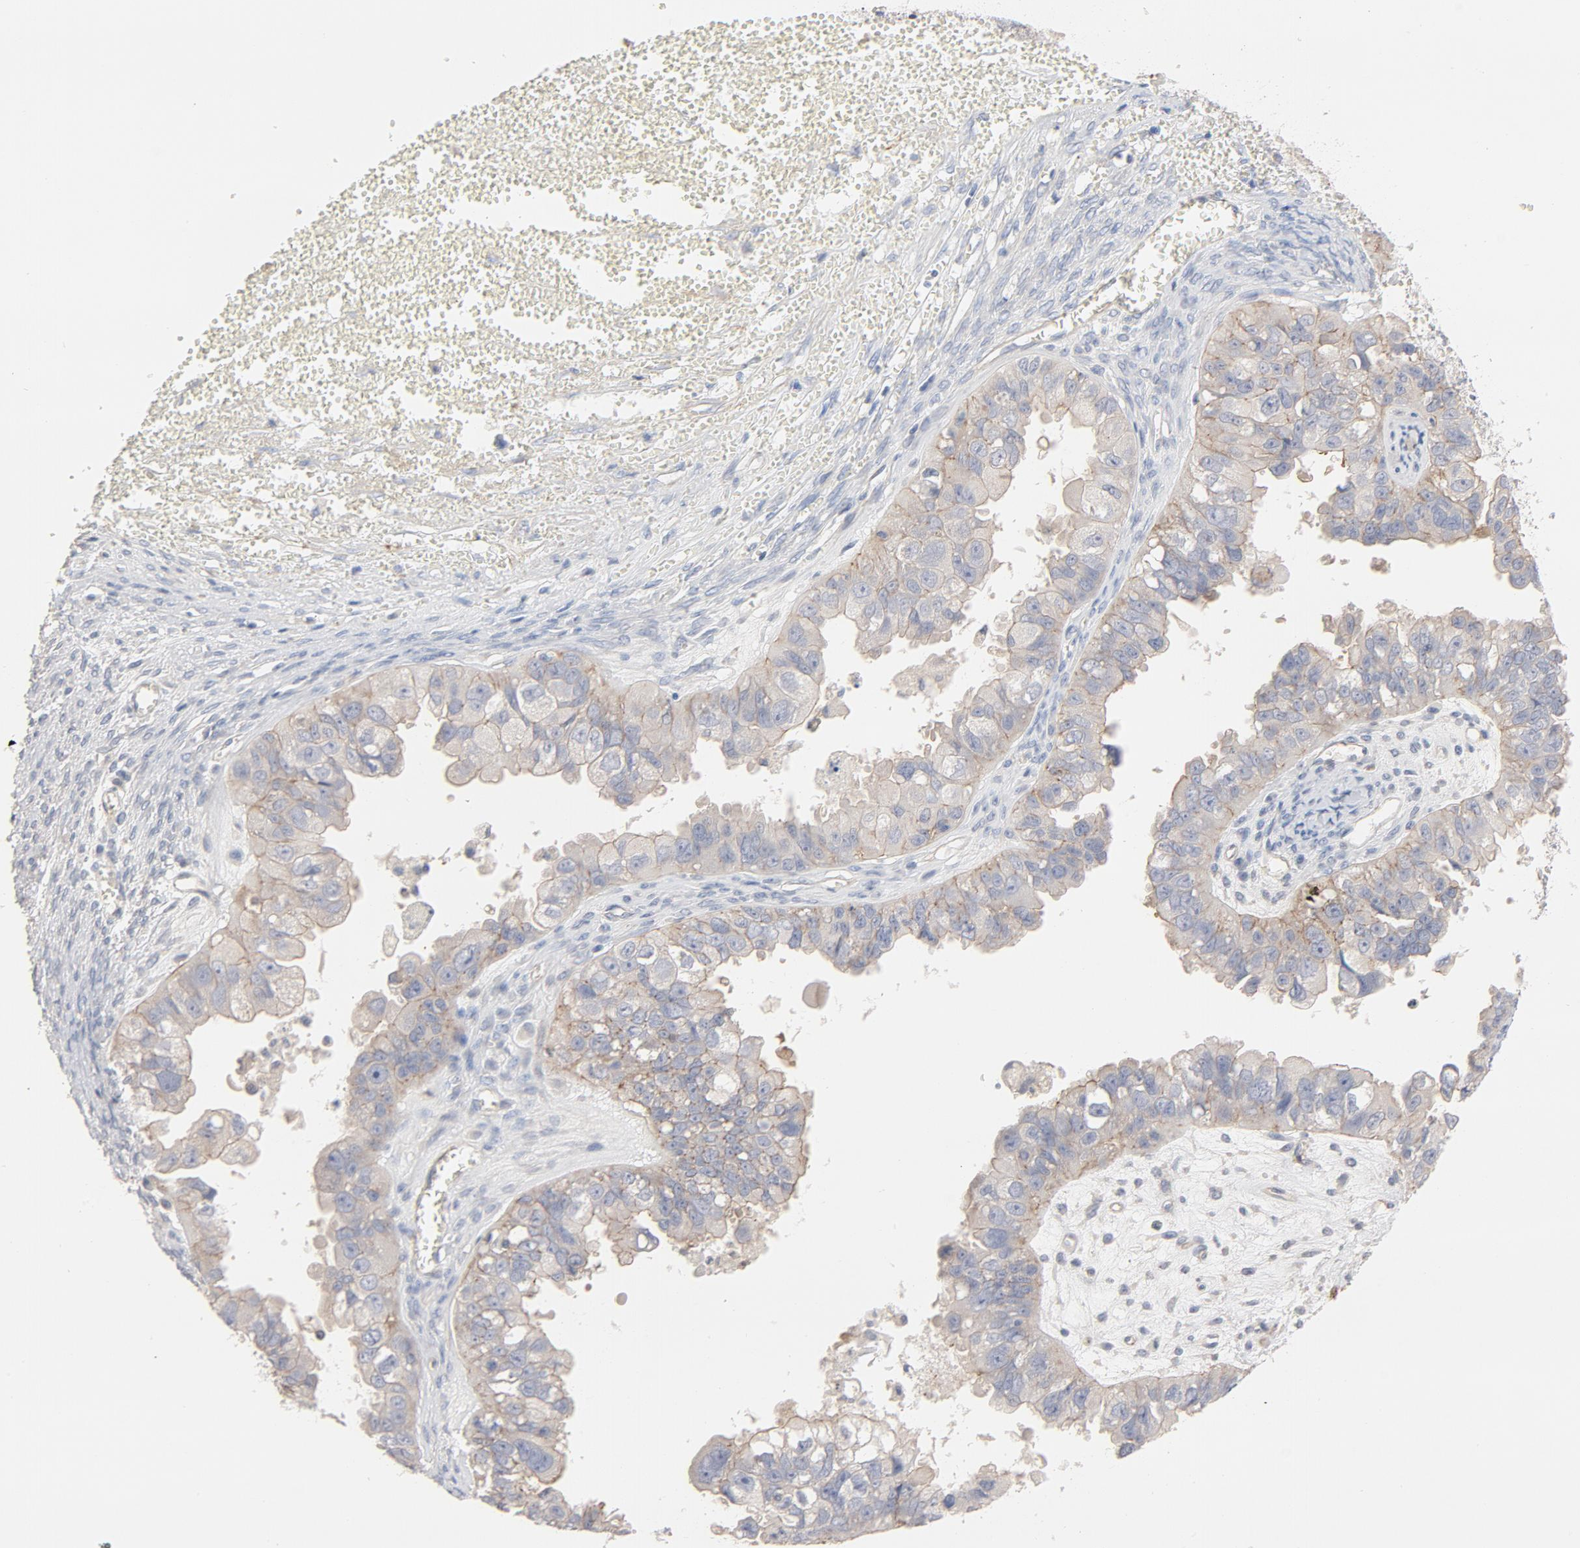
{"staining": {"intensity": "weak", "quantity": ">75%", "location": "cytoplasmic/membranous"}, "tissue": "ovarian cancer", "cell_type": "Tumor cells", "image_type": "cancer", "snomed": [{"axis": "morphology", "description": "Carcinoma, endometroid"}, {"axis": "topography", "description": "Ovary"}], "caption": "High-power microscopy captured an IHC photomicrograph of ovarian cancer, revealing weak cytoplasmic/membranous staining in approximately >75% of tumor cells.", "gene": "STRN3", "patient": {"sex": "female", "age": 85}}